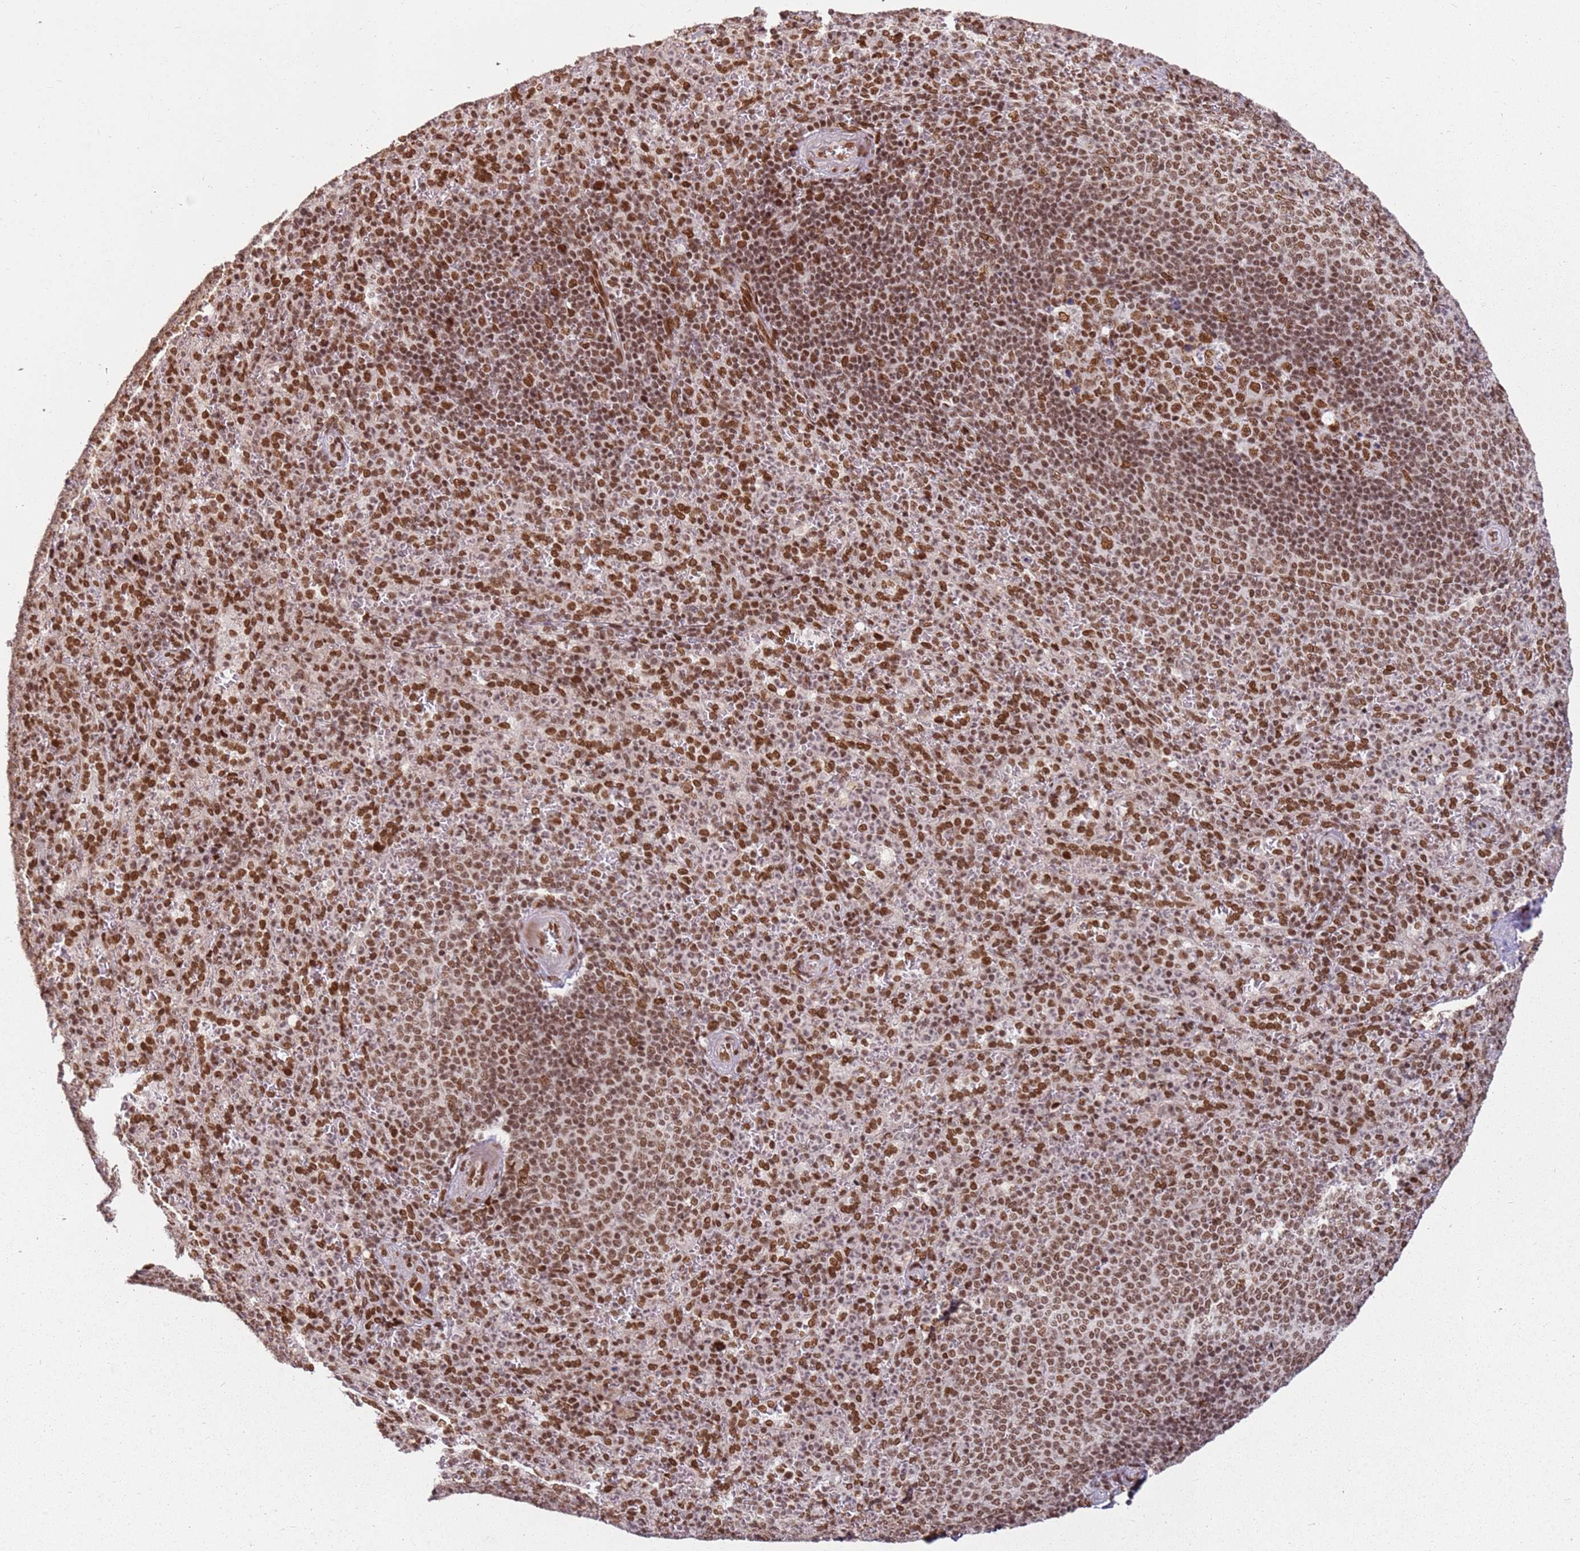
{"staining": {"intensity": "strong", "quantity": ">75%", "location": "nuclear"}, "tissue": "spleen", "cell_type": "Cells in red pulp", "image_type": "normal", "snomed": [{"axis": "morphology", "description": "Normal tissue, NOS"}, {"axis": "topography", "description": "Spleen"}], "caption": "IHC histopathology image of normal spleen stained for a protein (brown), which displays high levels of strong nuclear expression in approximately >75% of cells in red pulp.", "gene": "TENT4A", "patient": {"sex": "female", "age": 21}}